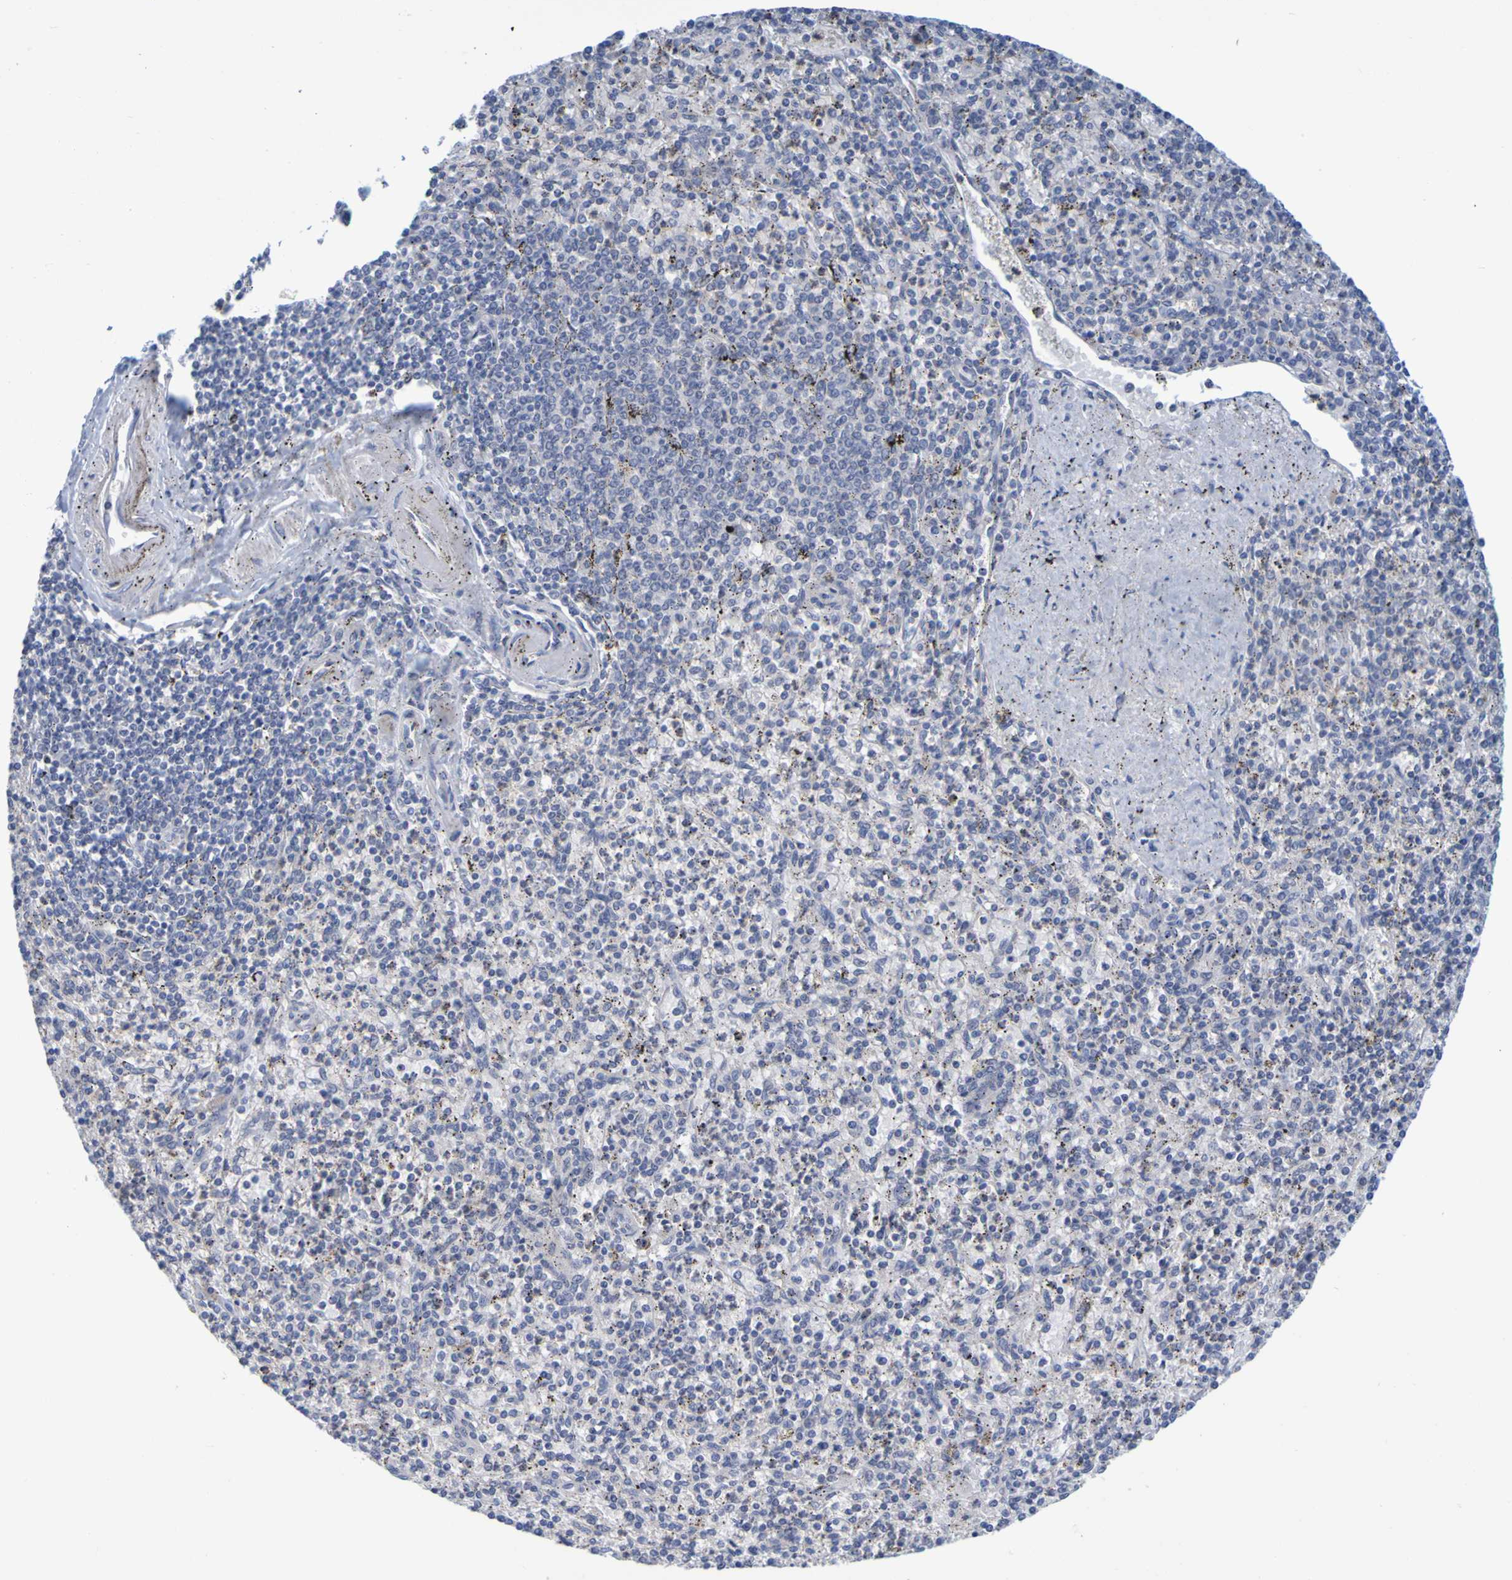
{"staining": {"intensity": "negative", "quantity": "none", "location": "none"}, "tissue": "spleen", "cell_type": "Cells in red pulp", "image_type": "normal", "snomed": [{"axis": "morphology", "description": "Normal tissue, NOS"}, {"axis": "topography", "description": "Spleen"}], "caption": "This is an immunohistochemistry histopathology image of normal human spleen. There is no staining in cells in red pulp.", "gene": "ENDOU", "patient": {"sex": "male", "age": 72}}